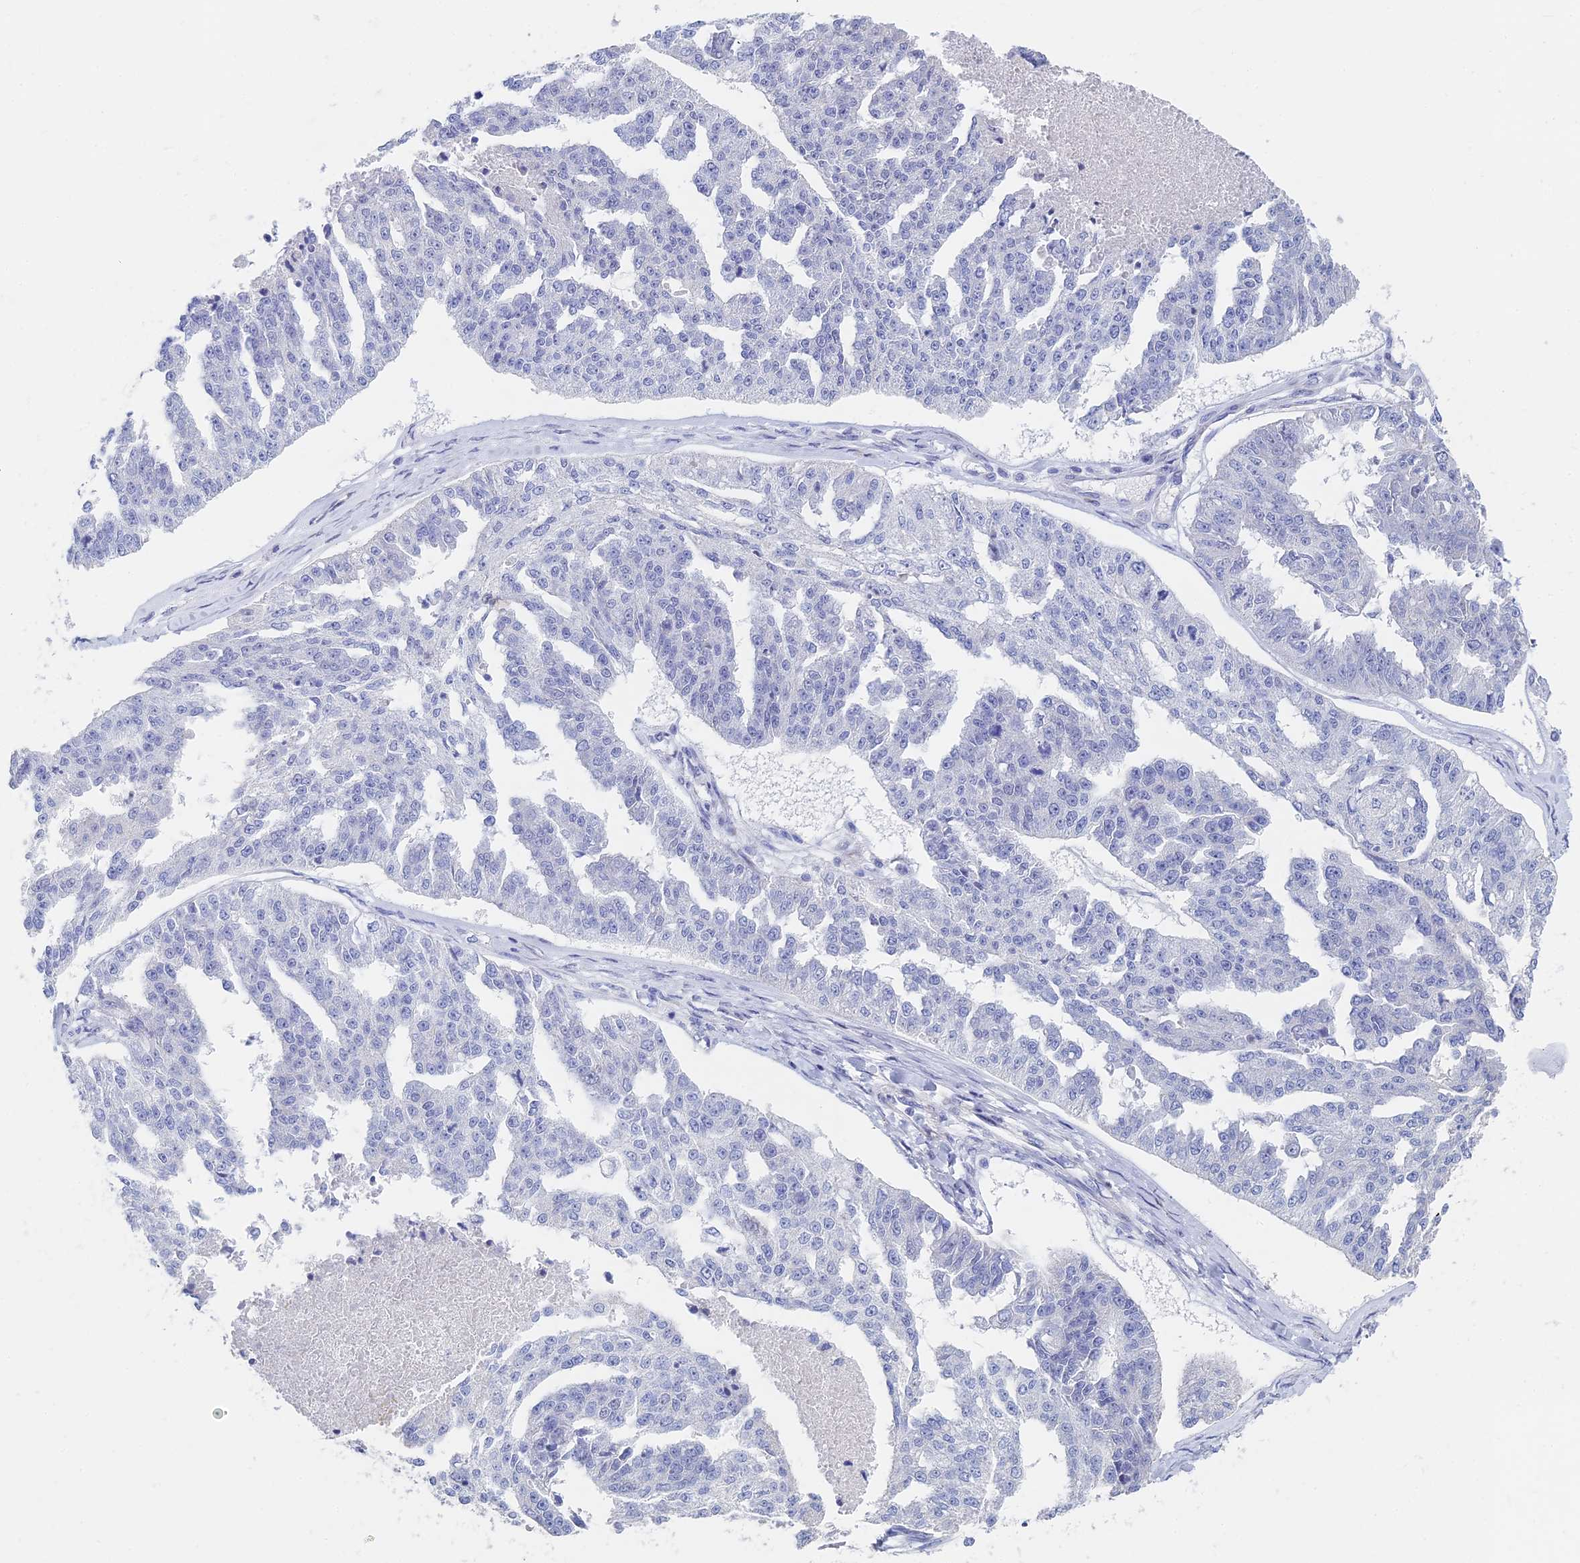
{"staining": {"intensity": "negative", "quantity": "none", "location": "none"}, "tissue": "ovarian cancer", "cell_type": "Tumor cells", "image_type": "cancer", "snomed": [{"axis": "morphology", "description": "Cystadenocarcinoma, serous, NOS"}, {"axis": "topography", "description": "Ovary"}], "caption": "Ovarian cancer (serous cystadenocarcinoma) was stained to show a protein in brown. There is no significant expression in tumor cells.", "gene": "DRGX", "patient": {"sex": "female", "age": 58}}